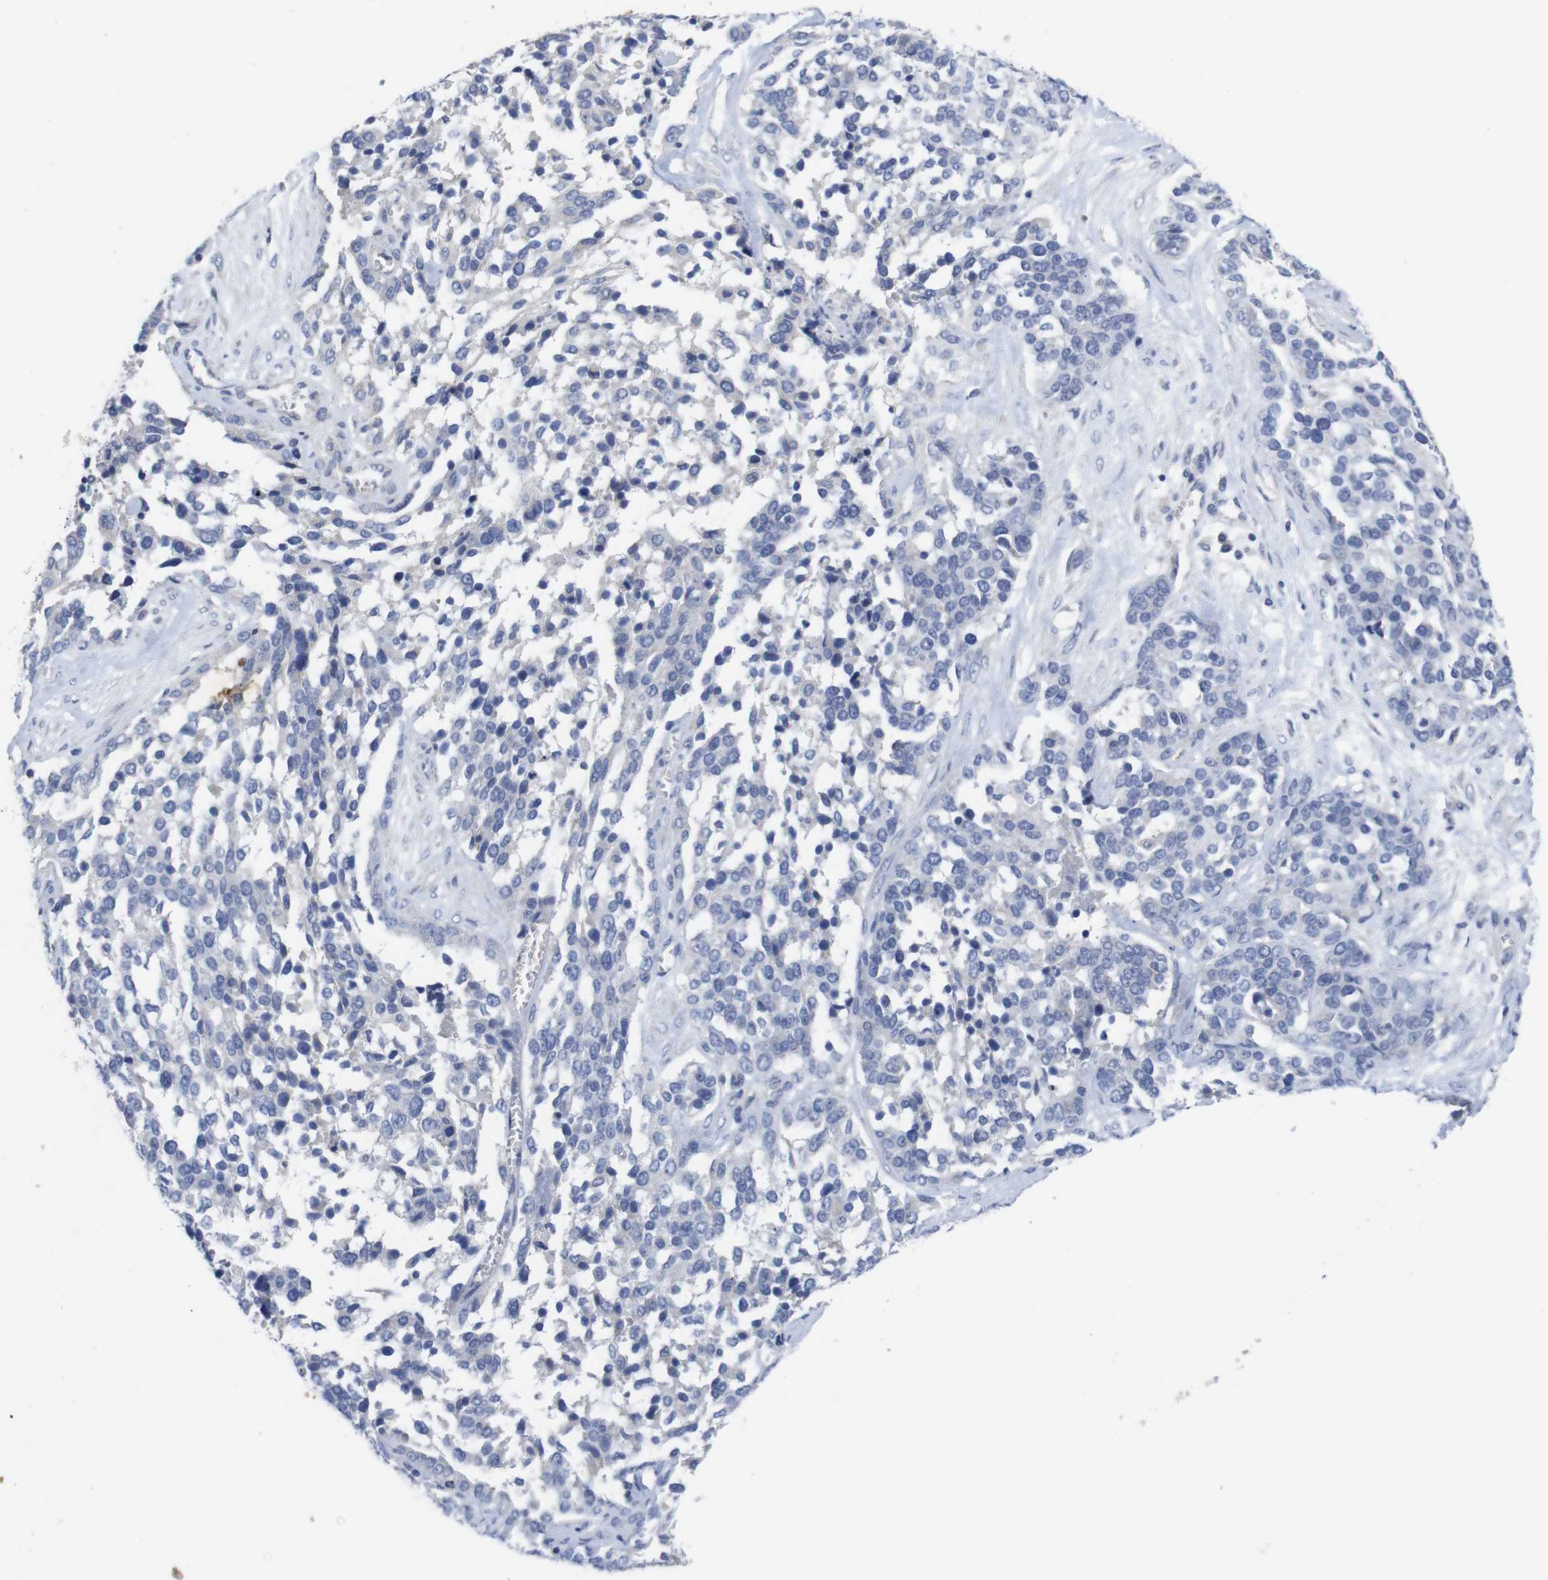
{"staining": {"intensity": "negative", "quantity": "none", "location": "none"}, "tissue": "ovarian cancer", "cell_type": "Tumor cells", "image_type": "cancer", "snomed": [{"axis": "morphology", "description": "Cystadenocarcinoma, serous, NOS"}, {"axis": "topography", "description": "Ovary"}], "caption": "This is an IHC photomicrograph of human ovarian cancer. There is no expression in tumor cells.", "gene": "TNNI3", "patient": {"sex": "female", "age": 44}}